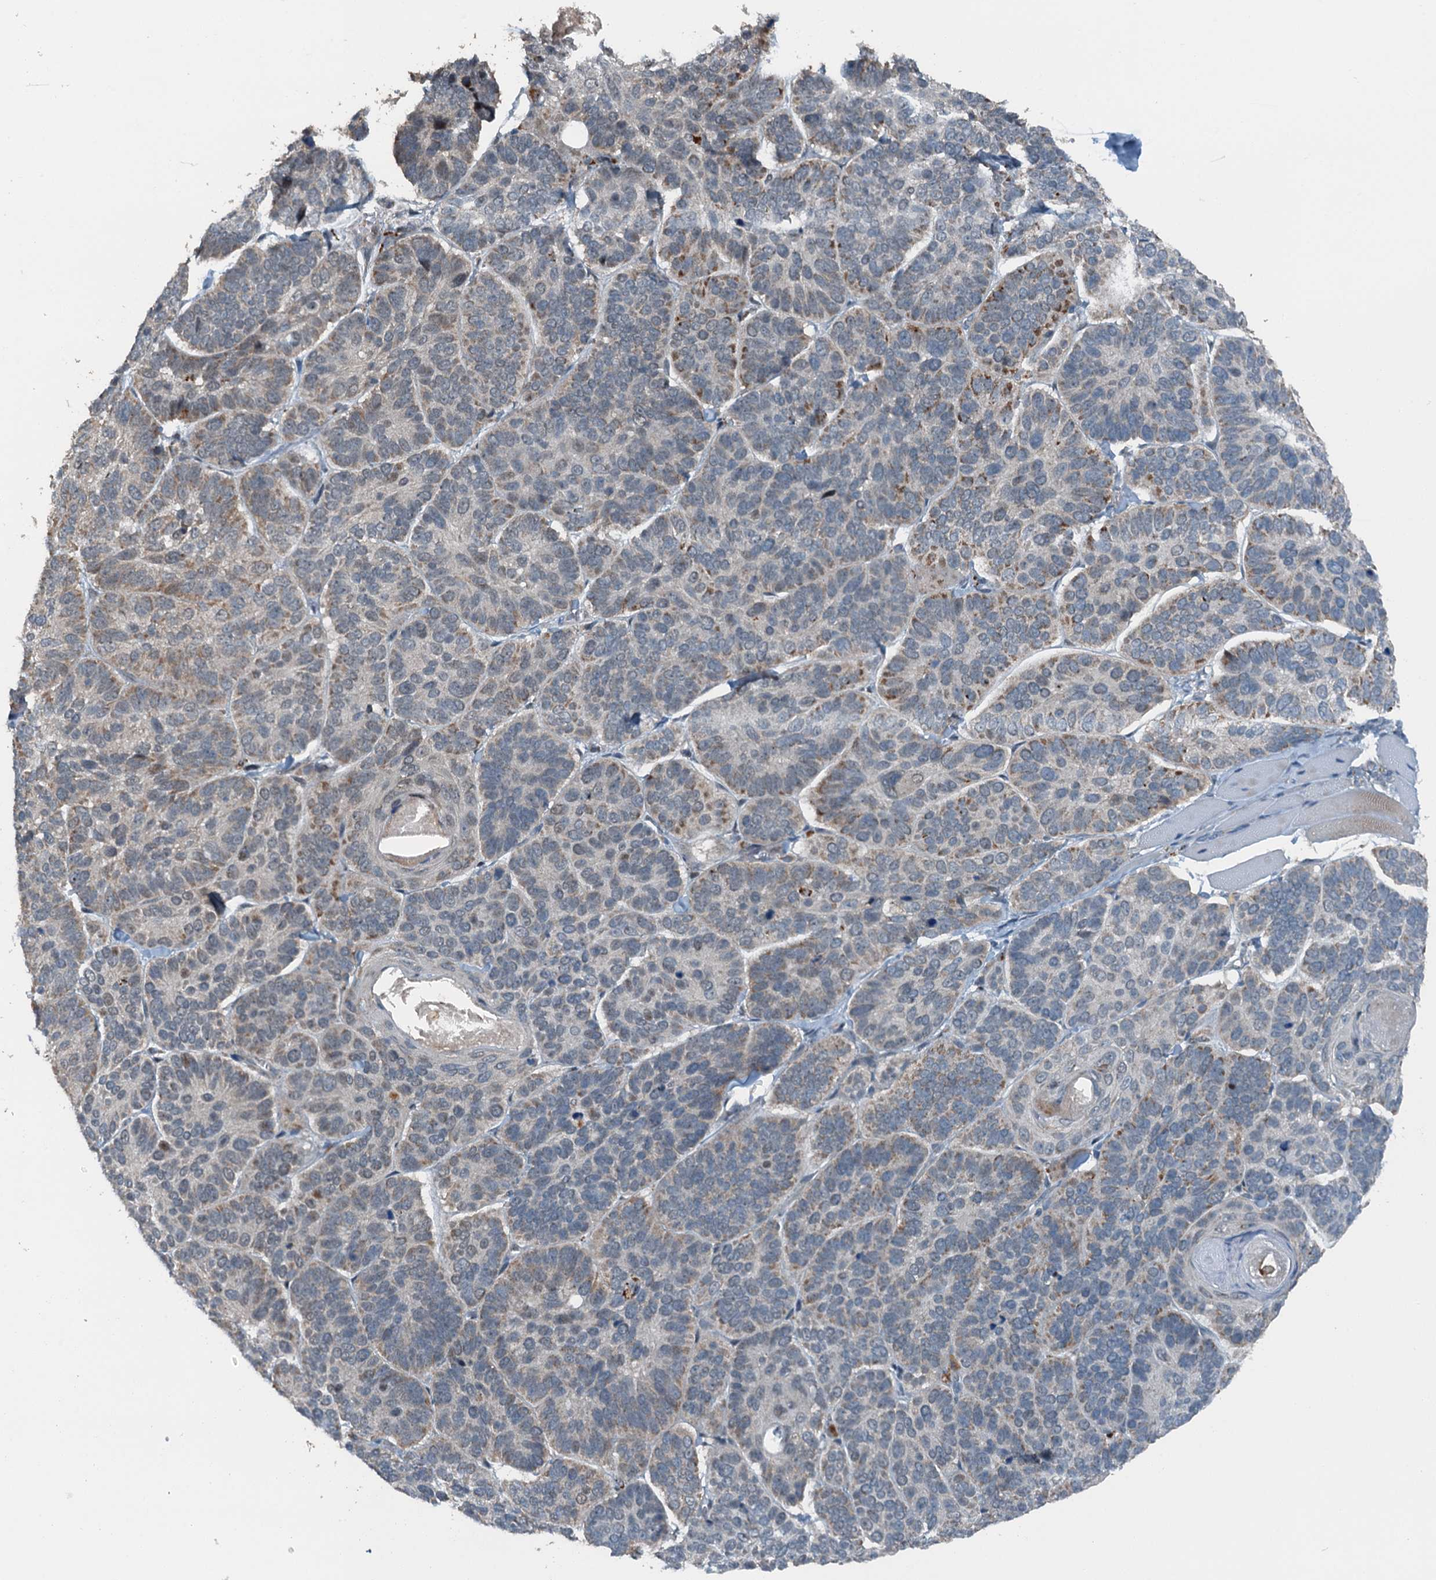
{"staining": {"intensity": "moderate", "quantity": "<25%", "location": "cytoplasmic/membranous"}, "tissue": "skin cancer", "cell_type": "Tumor cells", "image_type": "cancer", "snomed": [{"axis": "morphology", "description": "Basal cell carcinoma"}, {"axis": "topography", "description": "Skin"}], "caption": "DAB immunohistochemical staining of skin cancer (basal cell carcinoma) shows moderate cytoplasmic/membranous protein positivity in about <25% of tumor cells.", "gene": "BMERB1", "patient": {"sex": "male", "age": 62}}